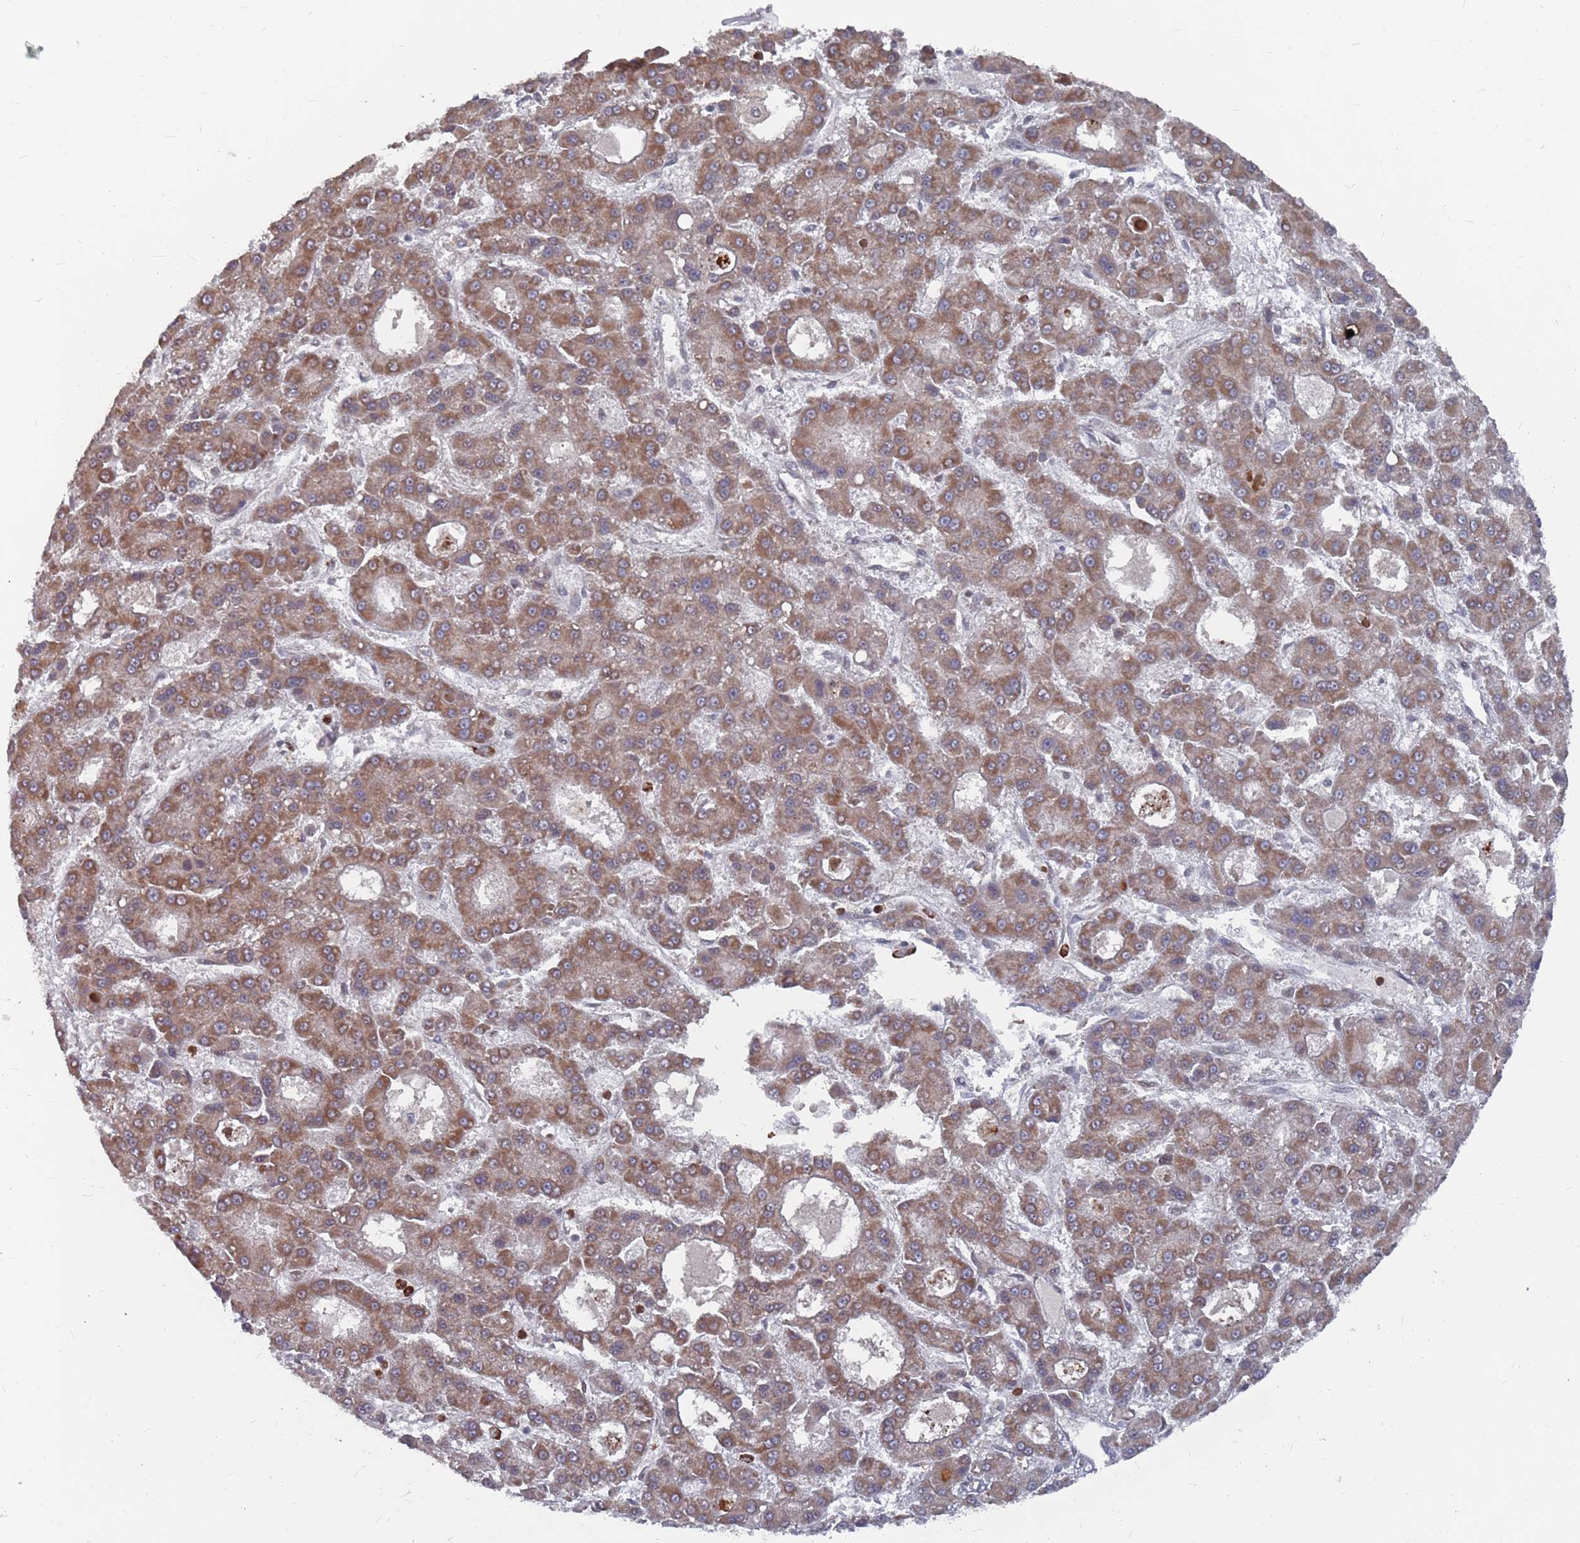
{"staining": {"intensity": "moderate", "quantity": ">75%", "location": "cytoplasmic/membranous"}, "tissue": "liver cancer", "cell_type": "Tumor cells", "image_type": "cancer", "snomed": [{"axis": "morphology", "description": "Carcinoma, Hepatocellular, NOS"}, {"axis": "topography", "description": "Liver"}], "caption": "The histopathology image demonstrates a brown stain indicating the presence of a protein in the cytoplasmic/membranous of tumor cells in liver hepatocellular carcinoma.", "gene": "FMO4", "patient": {"sex": "male", "age": 70}}